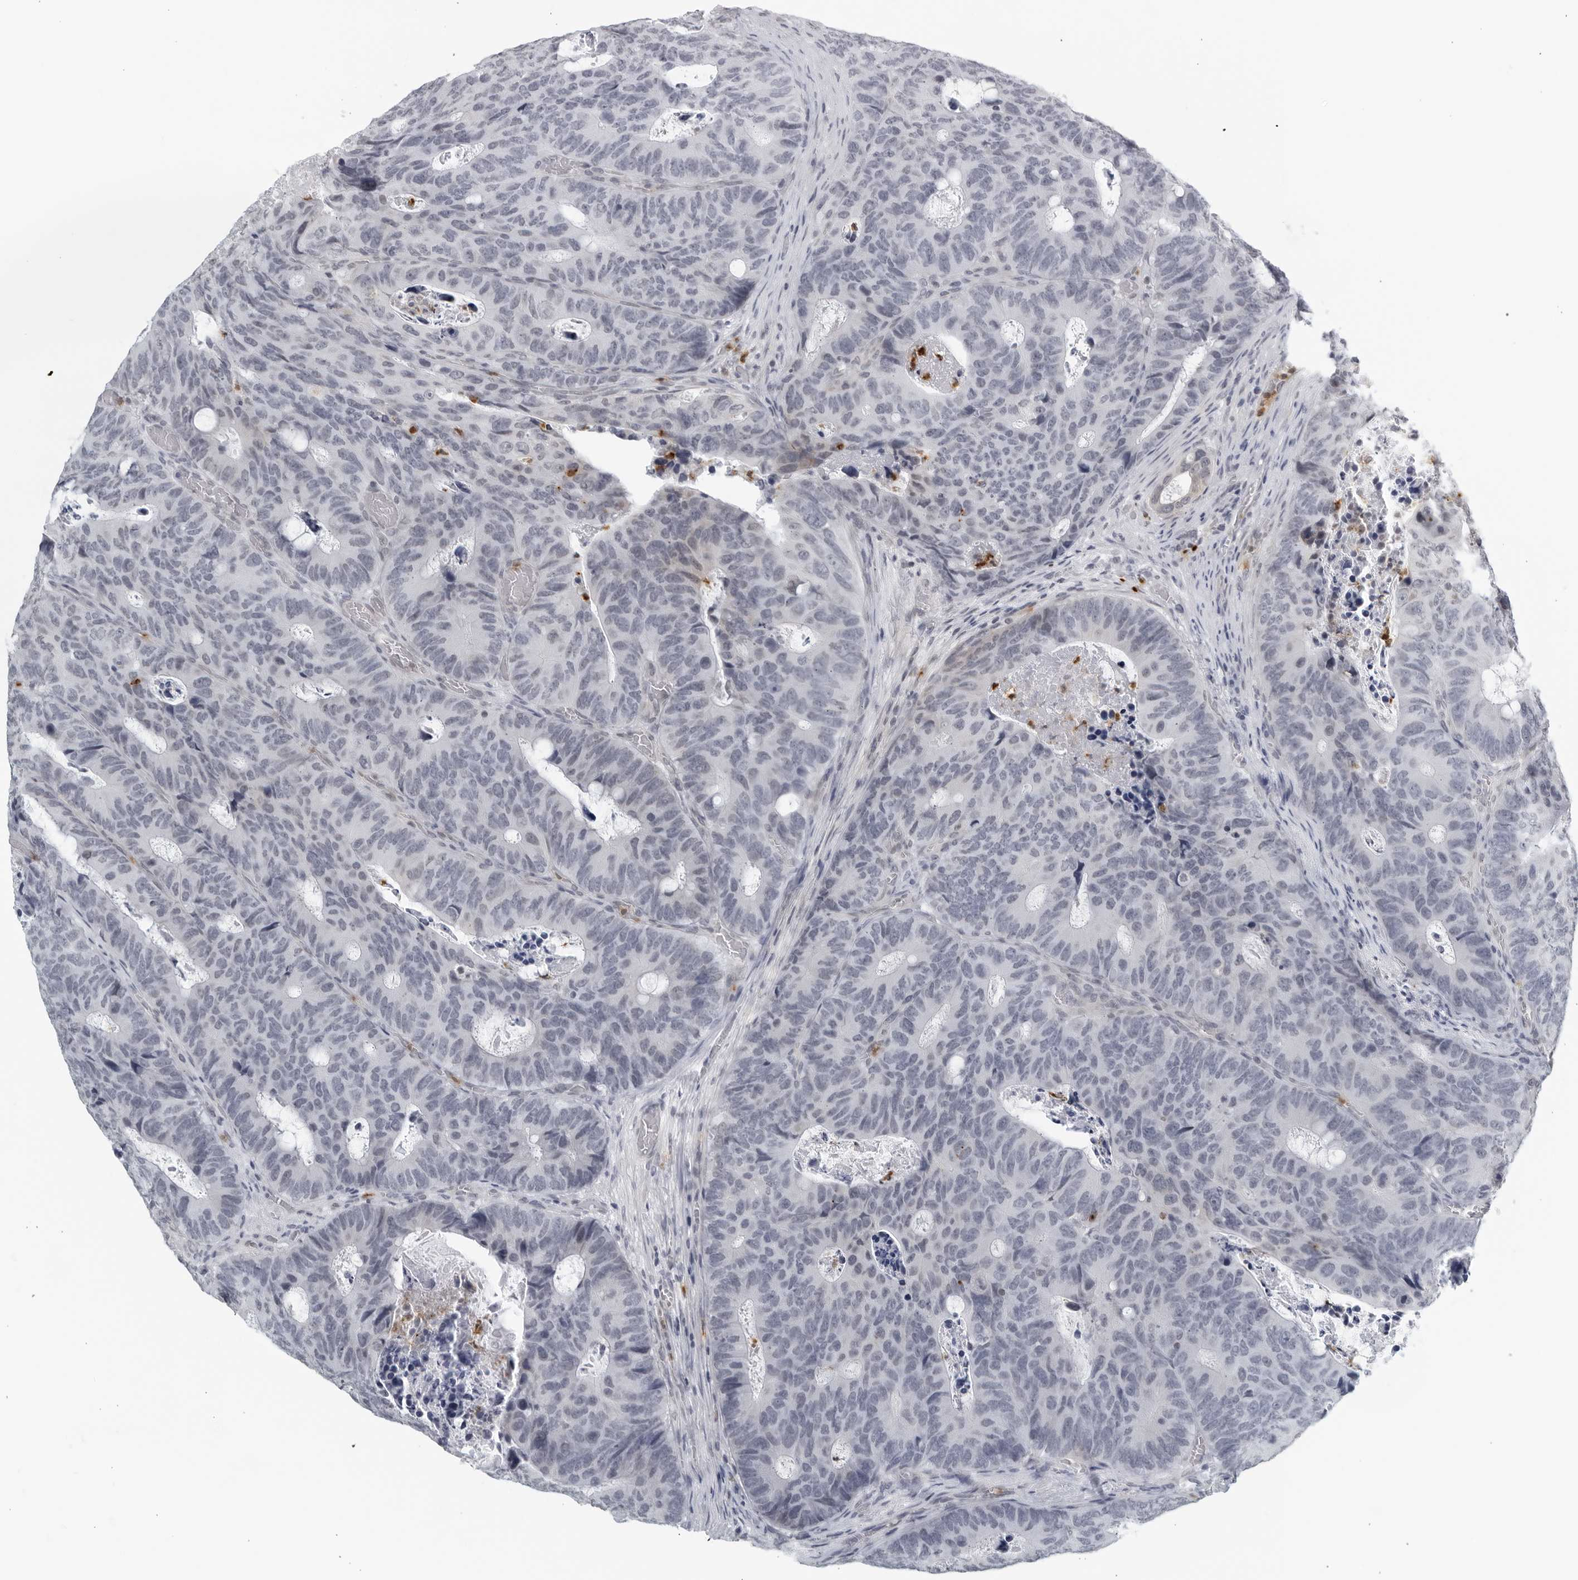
{"staining": {"intensity": "negative", "quantity": "none", "location": "none"}, "tissue": "colorectal cancer", "cell_type": "Tumor cells", "image_type": "cancer", "snomed": [{"axis": "morphology", "description": "Adenocarcinoma, NOS"}, {"axis": "topography", "description": "Colon"}], "caption": "Immunohistochemistry (IHC) image of human adenocarcinoma (colorectal) stained for a protein (brown), which shows no expression in tumor cells.", "gene": "KLK7", "patient": {"sex": "male", "age": 87}}